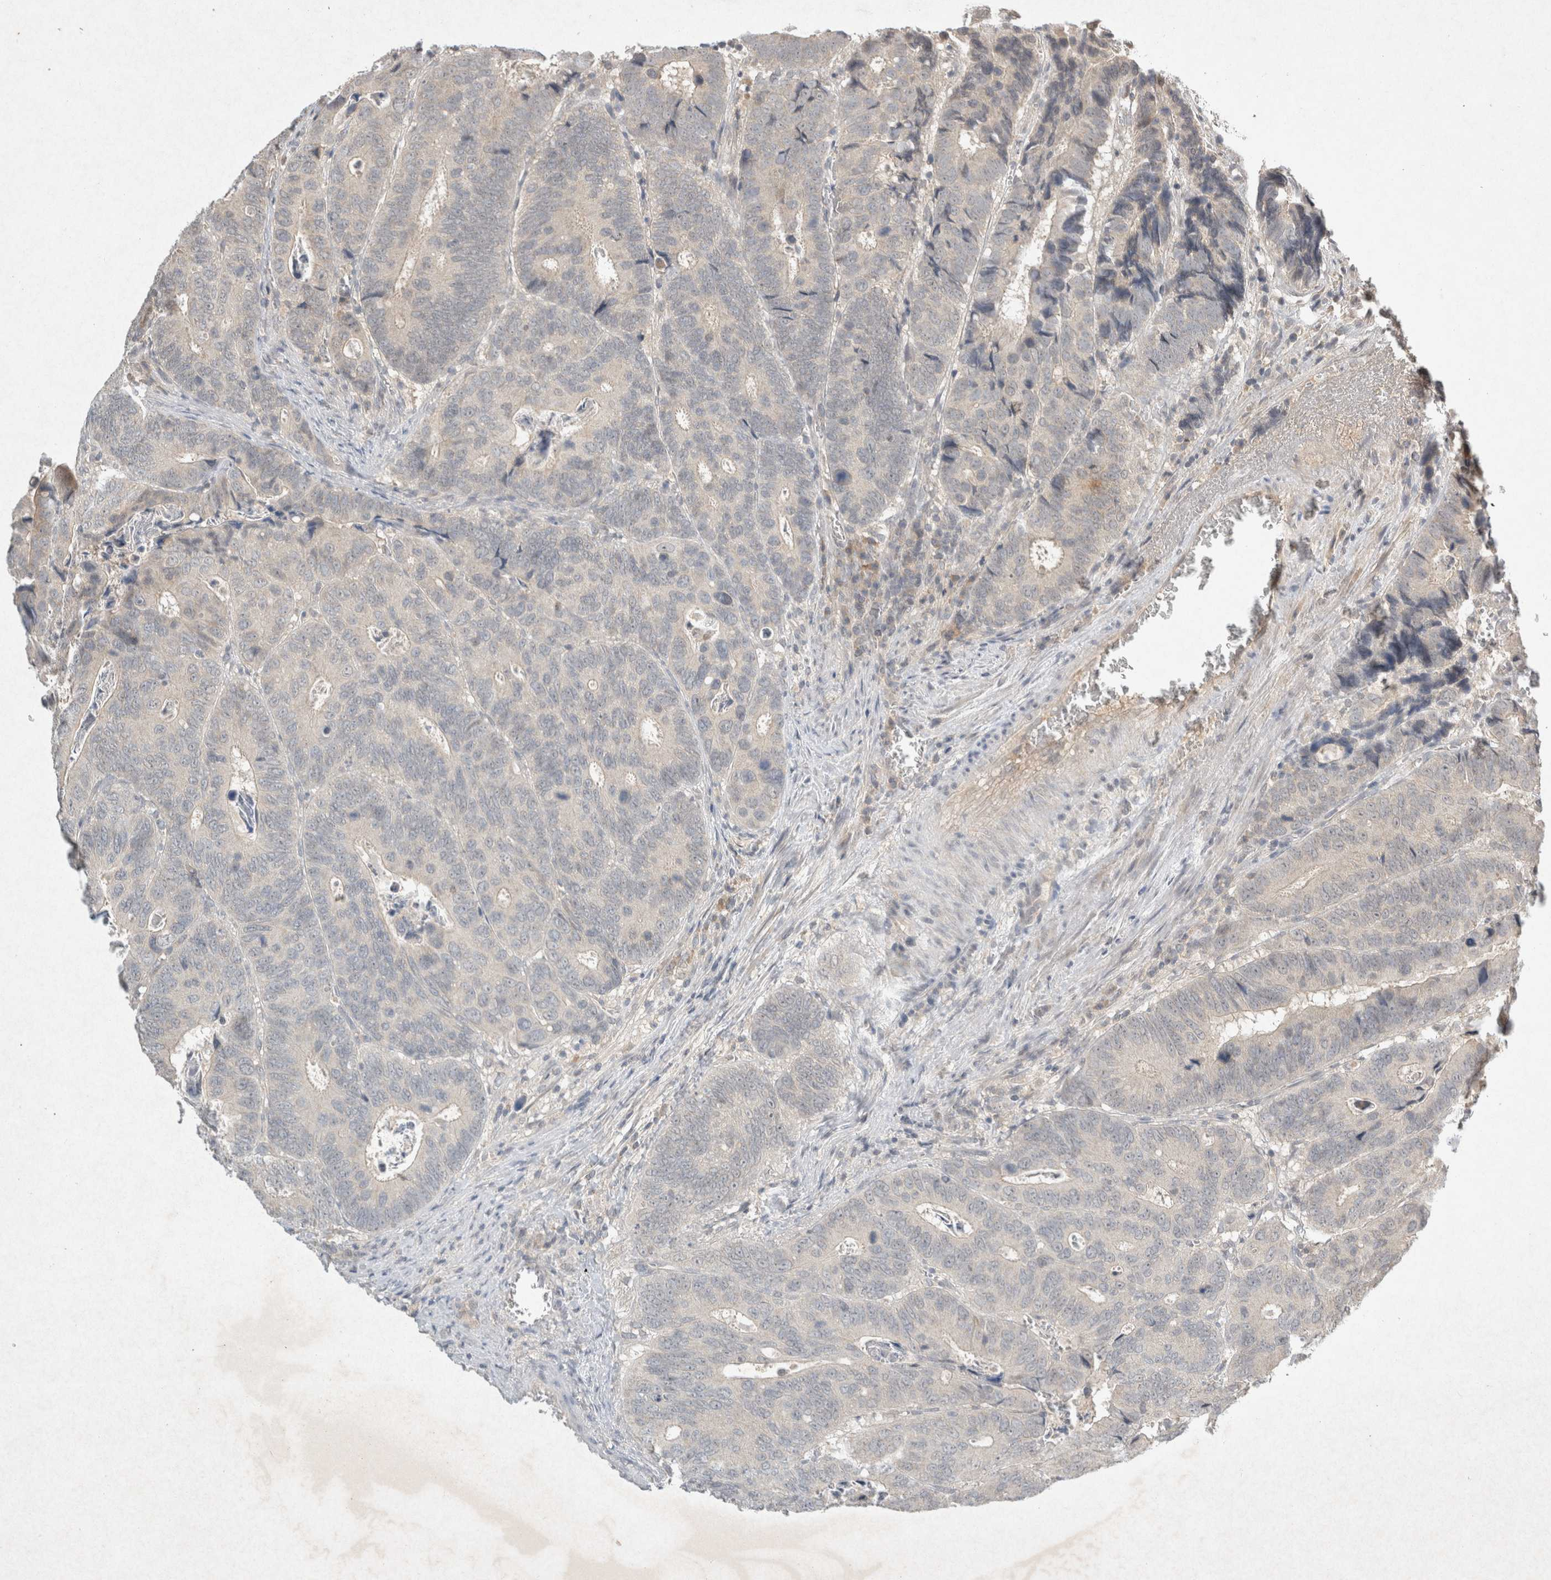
{"staining": {"intensity": "negative", "quantity": "none", "location": "none"}, "tissue": "colorectal cancer", "cell_type": "Tumor cells", "image_type": "cancer", "snomed": [{"axis": "morphology", "description": "Inflammation, NOS"}, {"axis": "morphology", "description": "Adenocarcinoma, NOS"}, {"axis": "topography", "description": "Colon"}], "caption": "Immunohistochemistry micrograph of human colorectal cancer (adenocarcinoma) stained for a protein (brown), which reveals no positivity in tumor cells.", "gene": "LOXL2", "patient": {"sex": "male", "age": 72}}